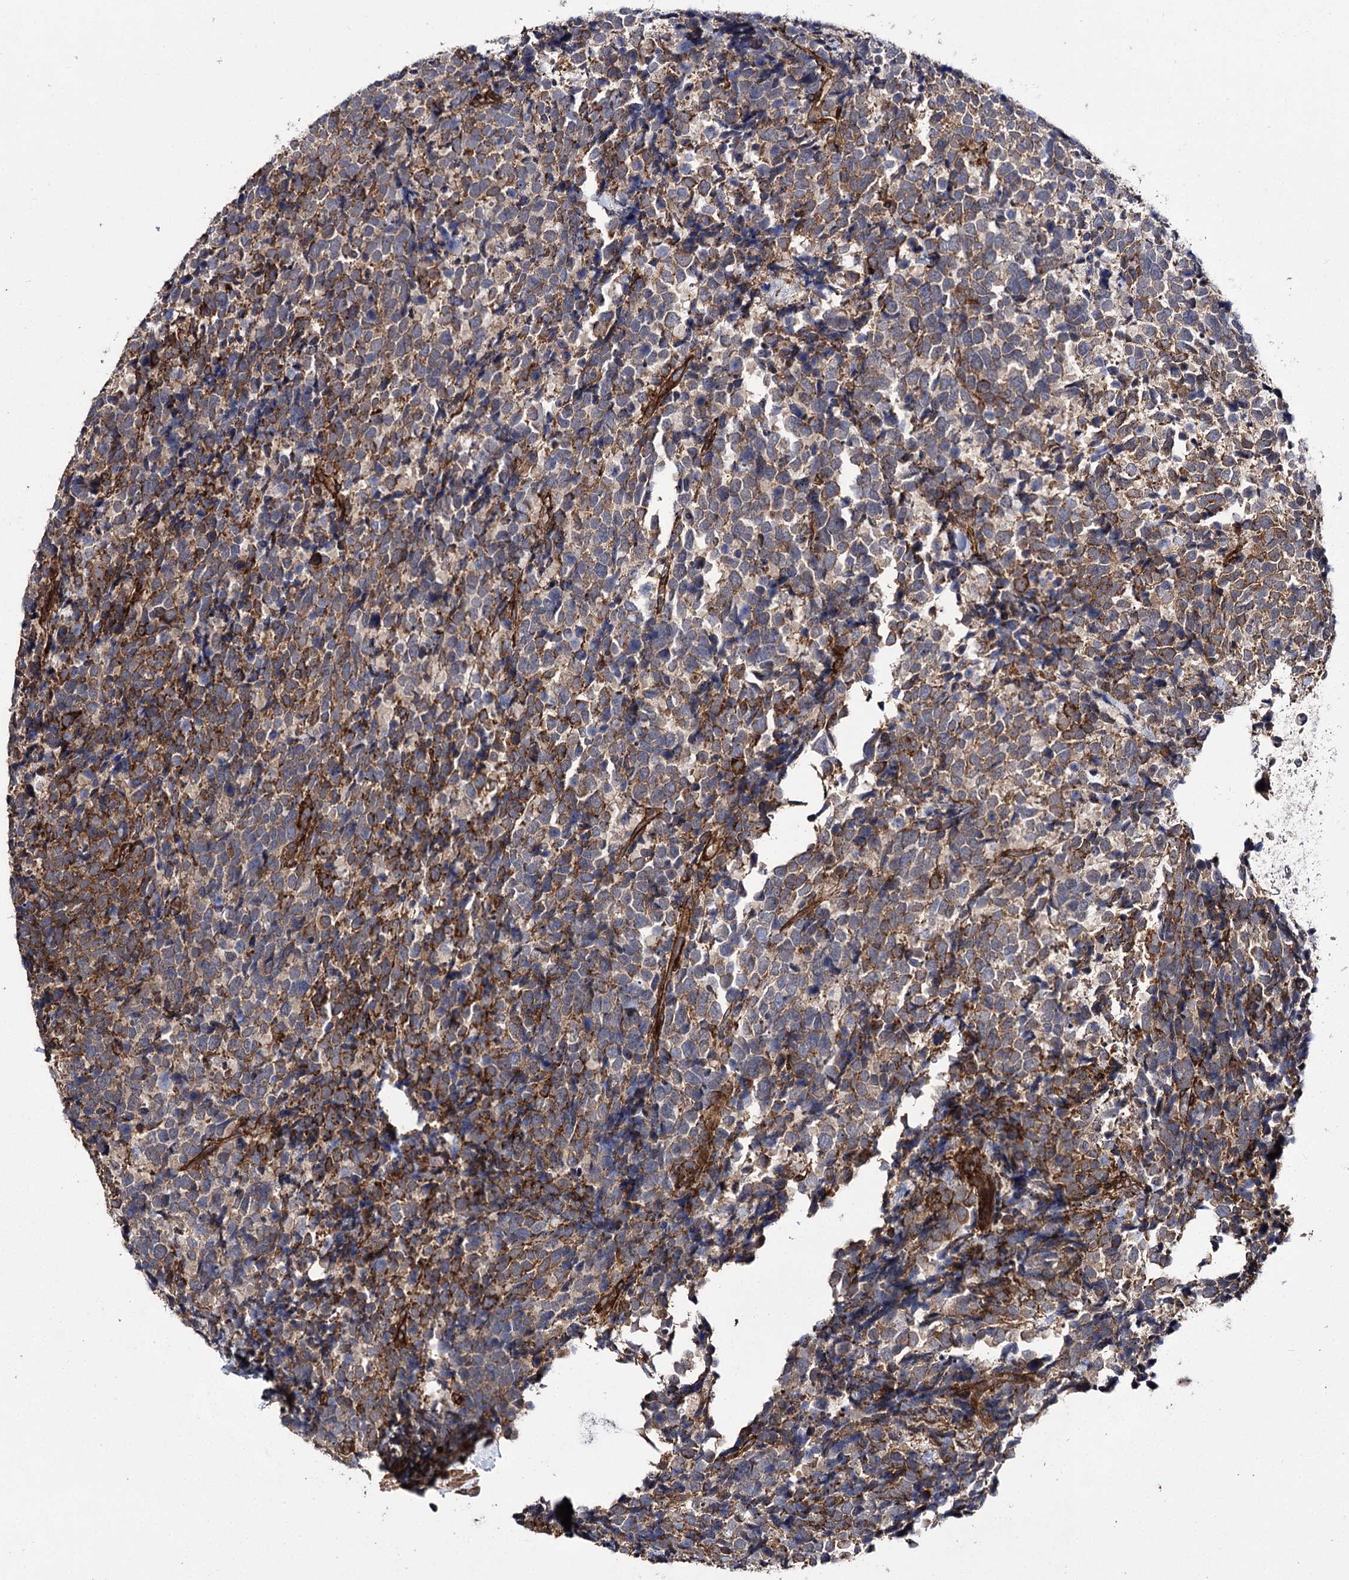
{"staining": {"intensity": "moderate", "quantity": ">75%", "location": "cytoplasmic/membranous"}, "tissue": "urothelial cancer", "cell_type": "Tumor cells", "image_type": "cancer", "snomed": [{"axis": "morphology", "description": "Urothelial carcinoma, High grade"}, {"axis": "topography", "description": "Urinary bladder"}], "caption": "The histopathology image displays staining of urothelial cancer, revealing moderate cytoplasmic/membranous protein expression (brown color) within tumor cells. Nuclei are stained in blue.", "gene": "MYO1C", "patient": {"sex": "female", "age": 82}}